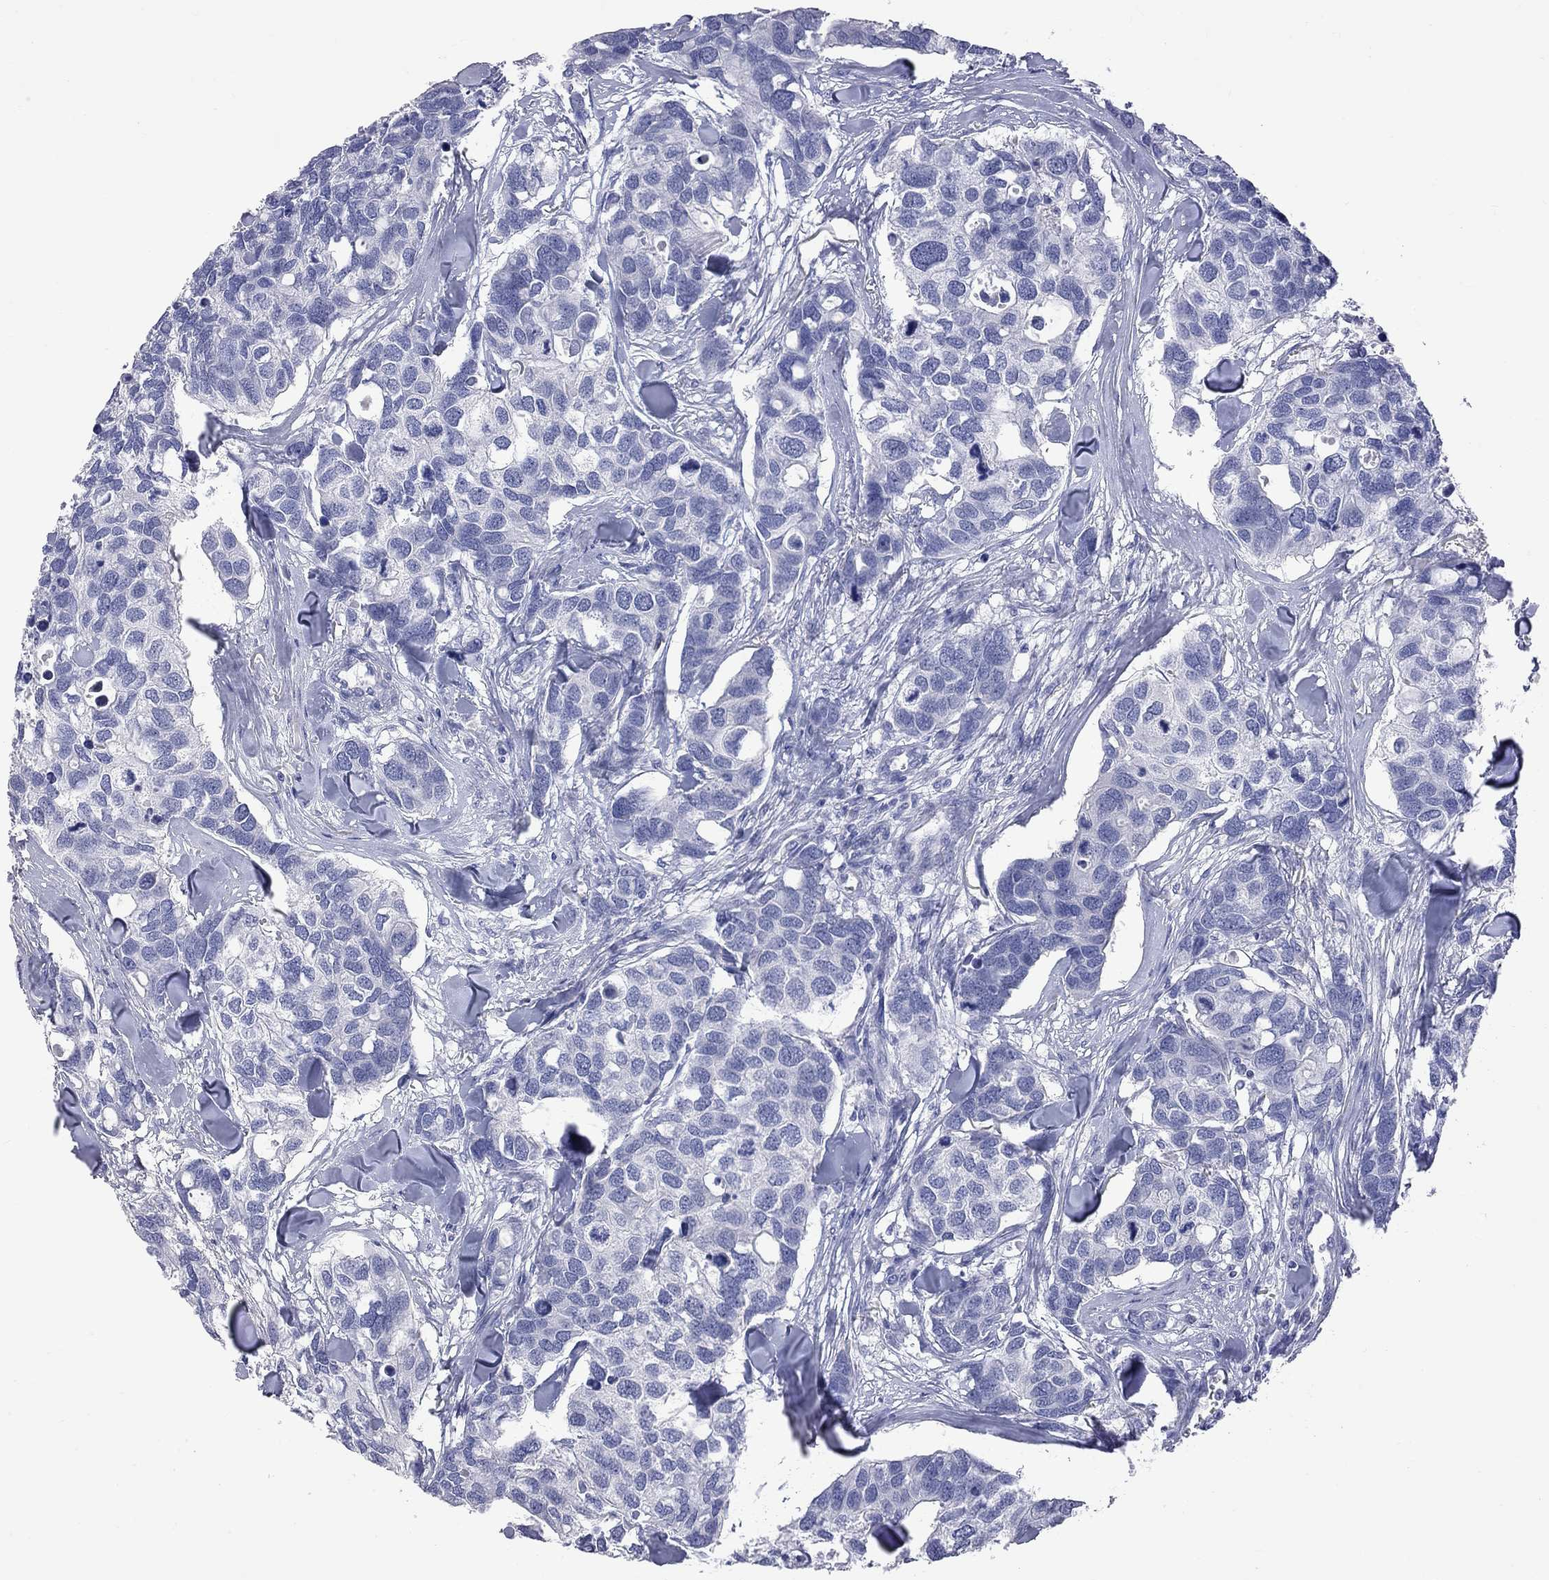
{"staining": {"intensity": "negative", "quantity": "none", "location": "none"}, "tissue": "breast cancer", "cell_type": "Tumor cells", "image_type": "cancer", "snomed": [{"axis": "morphology", "description": "Duct carcinoma"}, {"axis": "topography", "description": "Breast"}], "caption": "High magnification brightfield microscopy of breast cancer stained with DAB (brown) and counterstained with hematoxylin (blue): tumor cells show no significant expression. (Brightfield microscopy of DAB (3,3'-diaminobenzidine) IHC at high magnification).", "gene": "KCND2", "patient": {"sex": "female", "age": 83}}